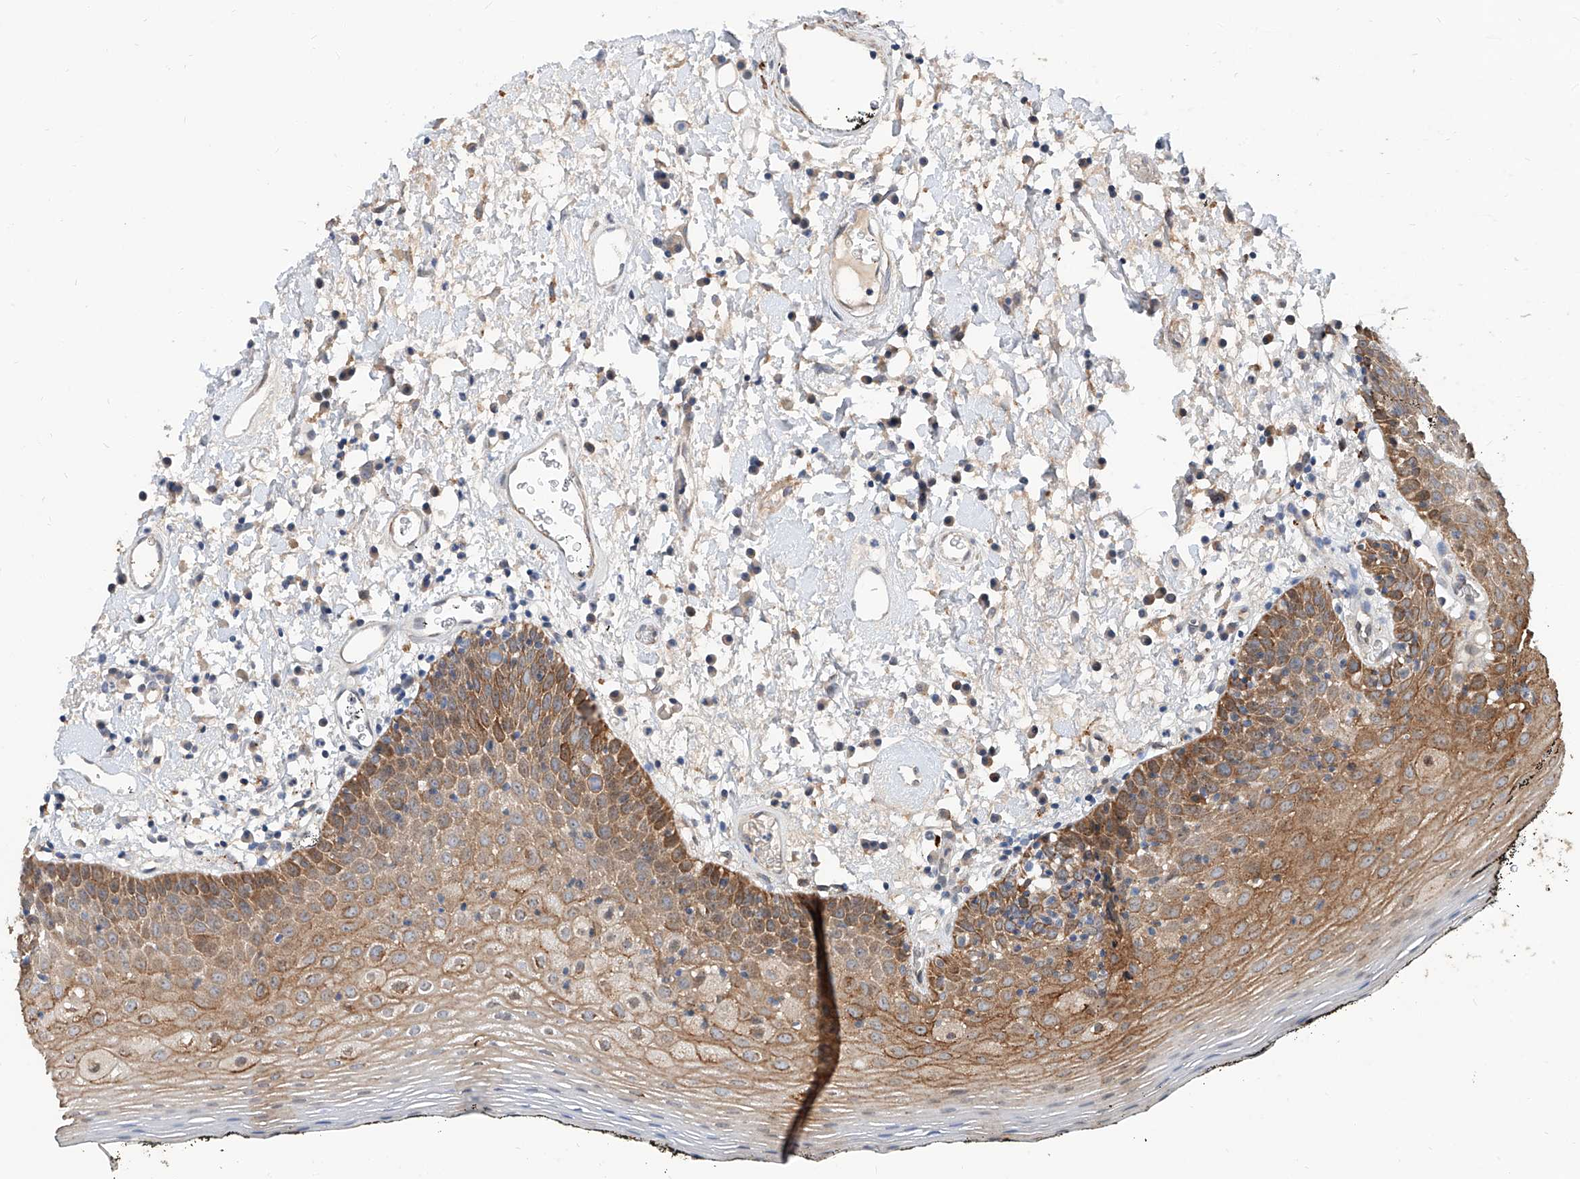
{"staining": {"intensity": "moderate", "quantity": ">75%", "location": "cytoplasmic/membranous"}, "tissue": "oral mucosa", "cell_type": "Squamous epithelial cells", "image_type": "normal", "snomed": [{"axis": "morphology", "description": "Normal tissue, NOS"}, {"axis": "topography", "description": "Oral tissue"}], "caption": "Immunohistochemistry (DAB) staining of benign human oral mucosa exhibits moderate cytoplasmic/membranous protein expression in about >75% of squamous epithelial cells. Using DAB (3,3'-diaminobenzidine) (brown) and hematoxylin (blue) stains, captured at high magnification using brightfield microscopy.", "gene": "MAGEE2", "patient": {"sex": "male", "age": 74}}